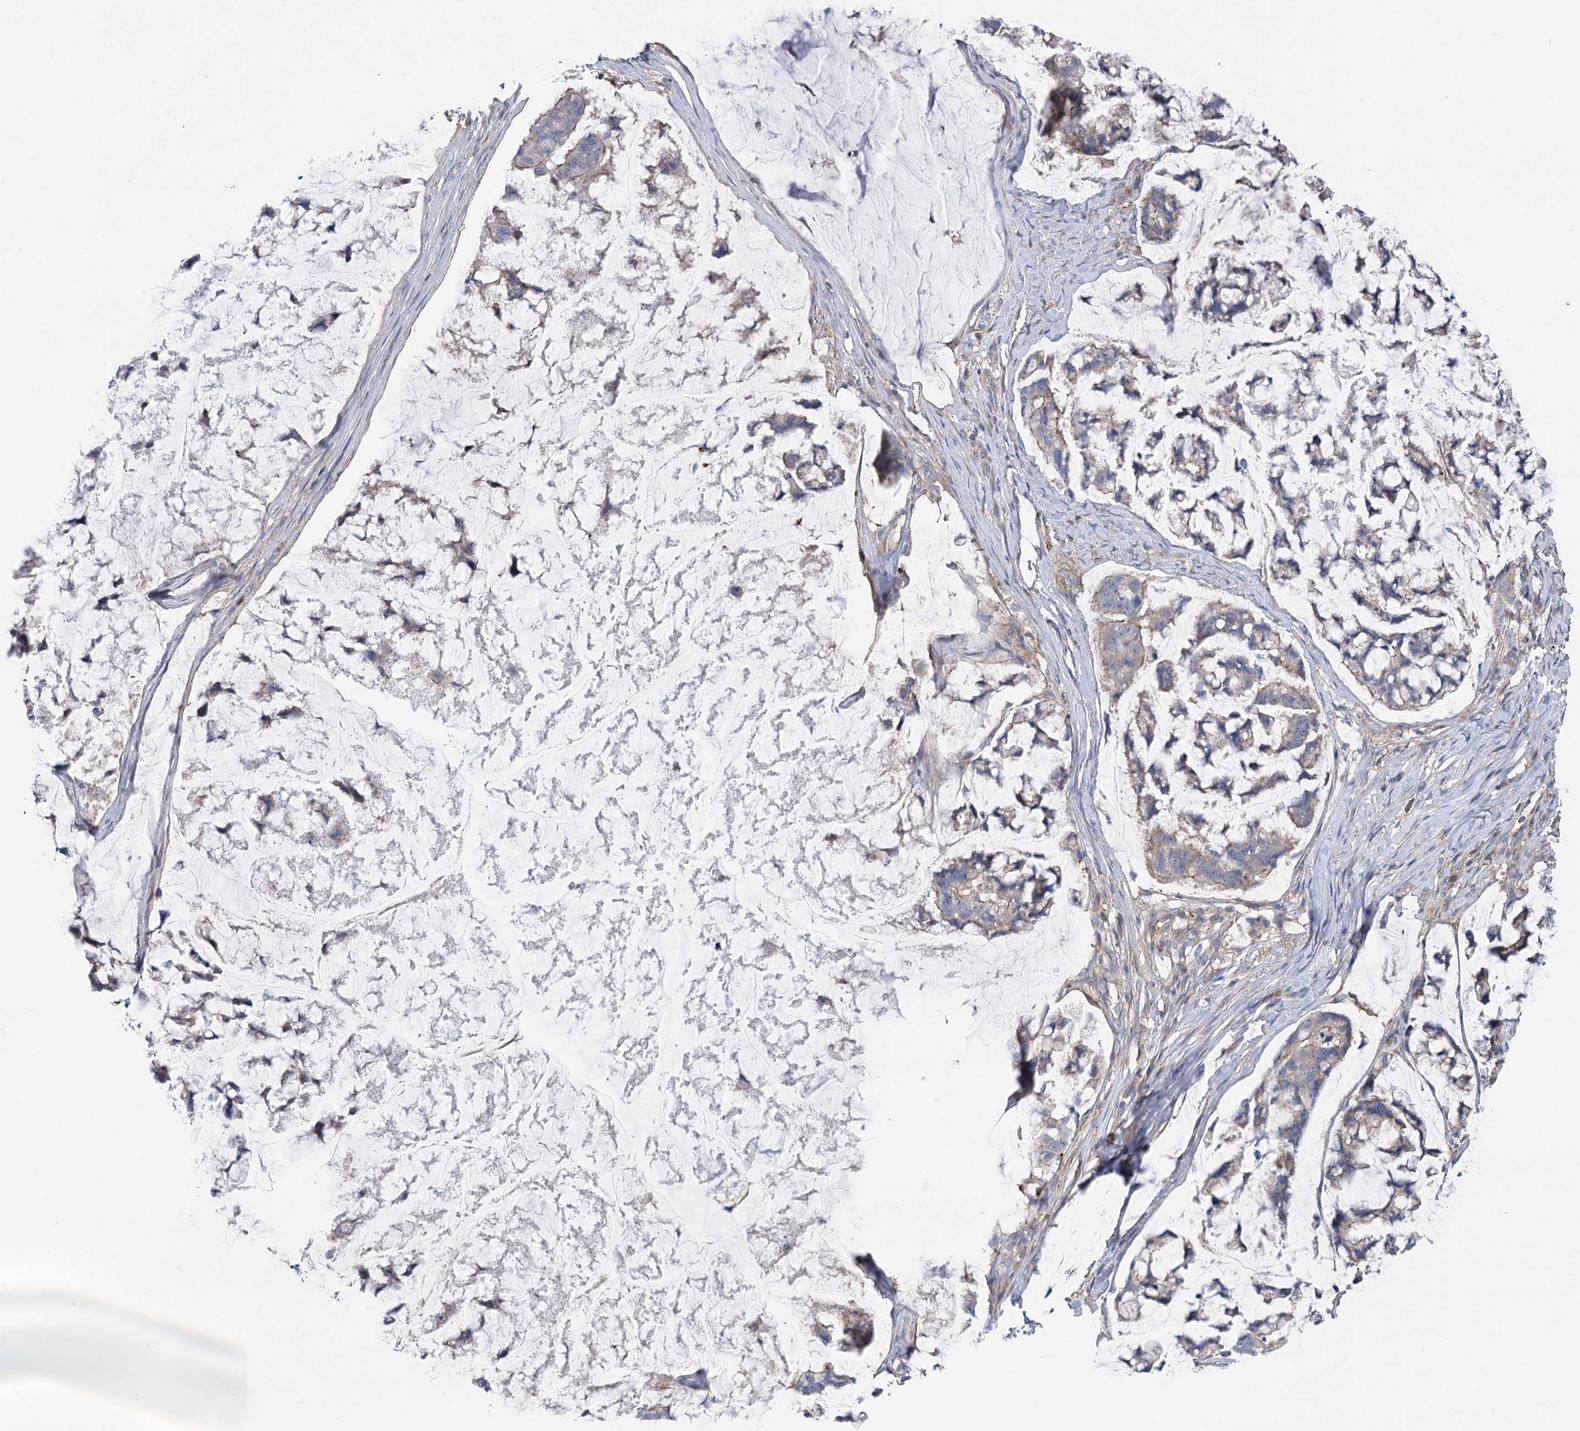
{"staining": {"intensity": "weak", "quantity": "<25%", "location": "cytoplasmic/membranous"}, "tissue": "stomach cancer", "cell_type": "Tumor cells", "image_type": "cancer", "snomed": [{"axis": "morphology", "description": "Adenocarcinoma, NOS"}, {"axis": "topography", "description": "Stomach, lower"}], "caption": "IHC of human stomach cancer demonstrates no positivity in tumor cells.", "gene": "LARP1B", "patient": {"sex": "male", "age": 67}}